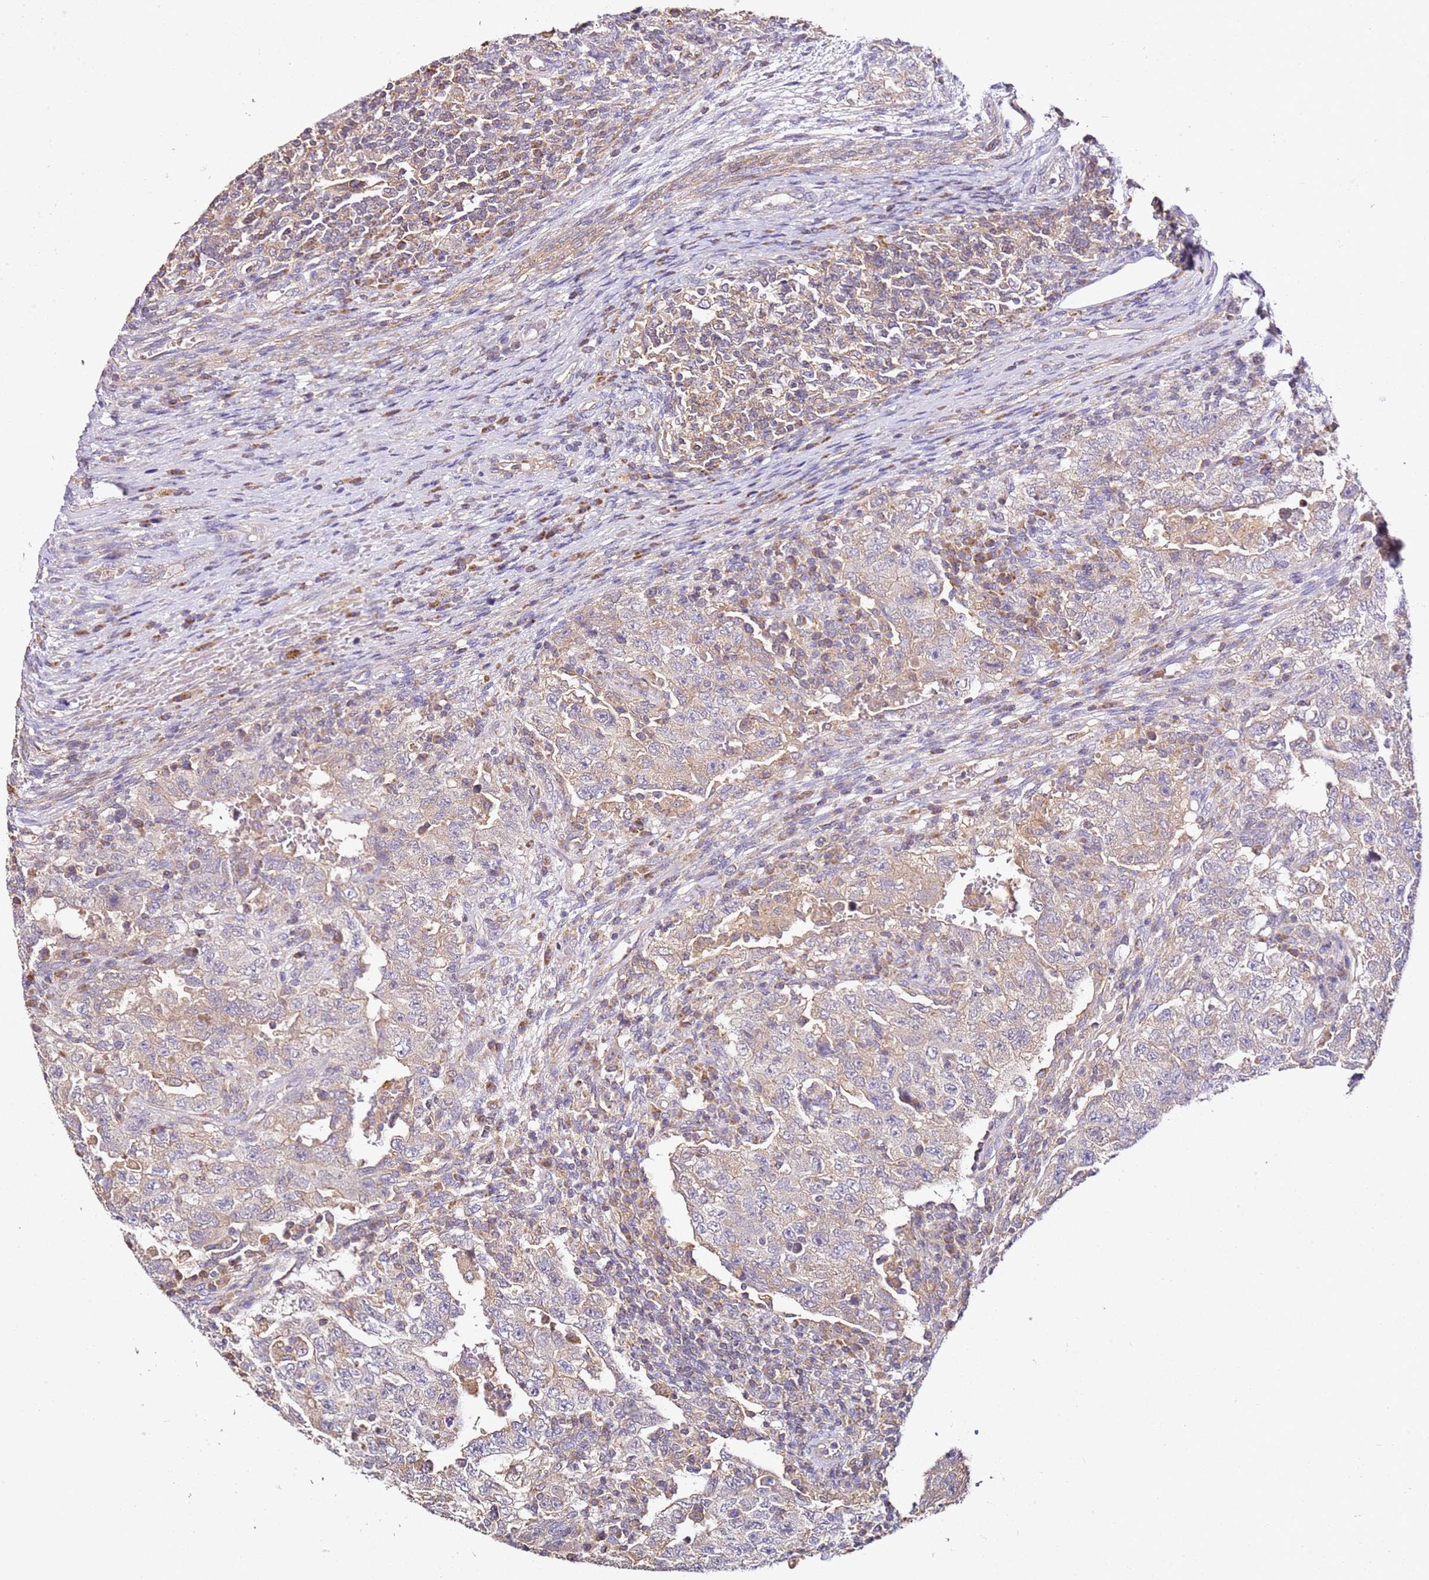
{"staining": {"intensity": "weak", "quantity": "<25%", "location": "cytoplasmic/membranous"}, "tissue": "testis cancer", "cell_type": "Tumor cells", "image_type": "cancer", "snomed": [{"axis": "morphology", "description": "Carcinoma, Embryonal, NOS"}, {"axis": "topography", "description": "Testis"}], "caption": "Protein analysis of testis cancer (embryonal carcinoma) exhibits no significant positivity in tumor cells.", "gene": "OR2B11", "patient": {"sex": "male", "age": 26}}